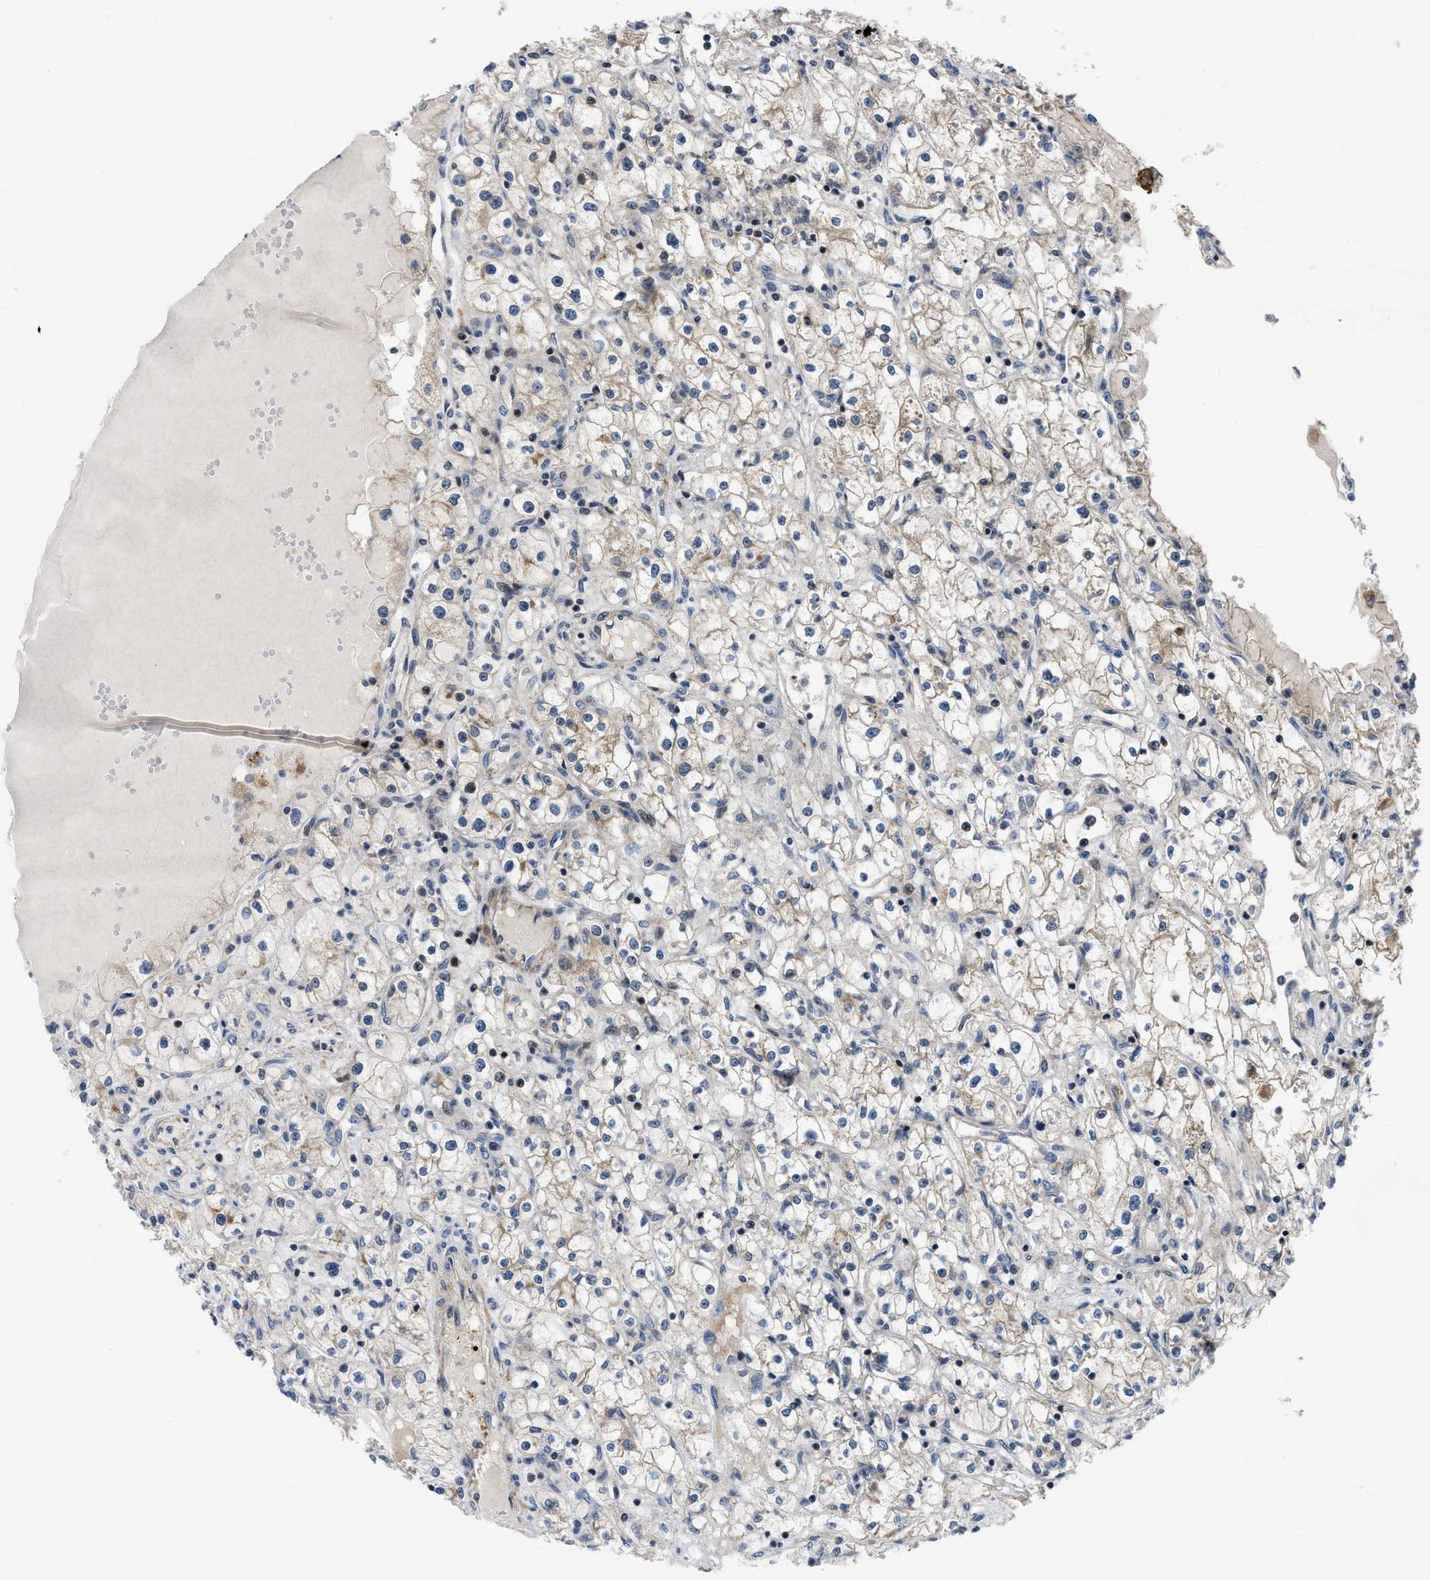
{"staining": {"intensity": "weak", "quantity": ">75%", "location": "cytoplasmic/membranous"}, "tissue": "renal cancer", "cell_type": "Tumor cells", "image_type": "cancer", "snomed": [{"axis": "morphology", "description": "Adenocarcinoma, NOS"}, {"axis": "topography", "description": "Kidney"}], "caption": "Adenocarcinoma (renal) stained for a protein demonstrates weak cytoplasmic/membranous positivity in tumor cells. The staining was performed using DAB to visualize the protein expression in brown, while the nuclei were stained in blue with hematoxylin (Magnification: 20x).", "gene": "PPWD1", "patient": {"sex": "male", "age": 56}}